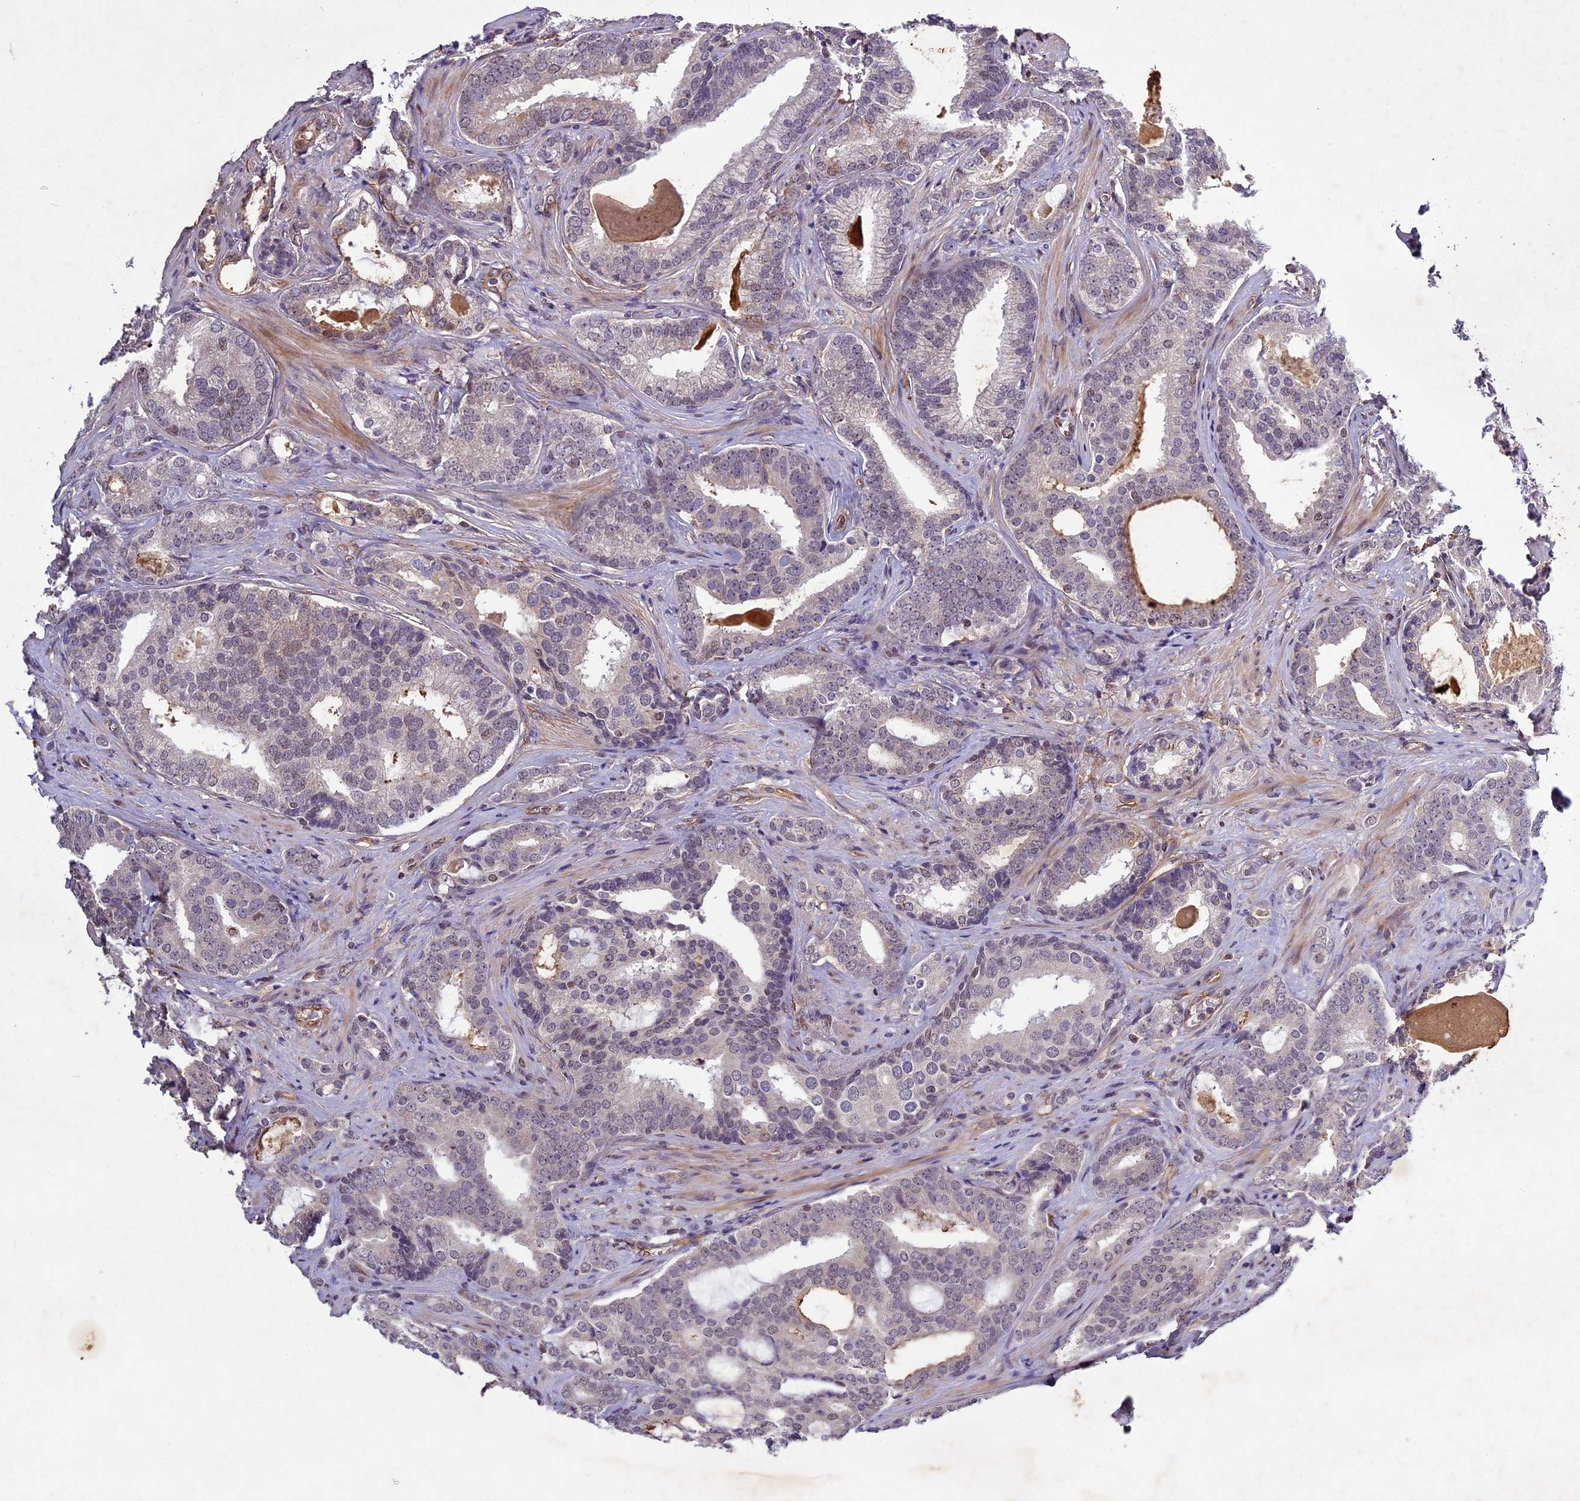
{"staining": {"intensity": "negative", "quantity": "none", "location": "none"}, "tissue": "prostate cancer", "cell_type": "Tumor cells", "image_type": "cancer", "snomed": [{"axis": "morphology", "description": "Adenocarcinoma, High grade"}, {"axis": "topography", "description": "Prostate"}], "caption": "Image shows no protein staining in tumor cells of prostate adenocarcinoma (high-grade) tissue.", "gene": "C3orf70", "patient": {"sex": "male", "age": 63}}